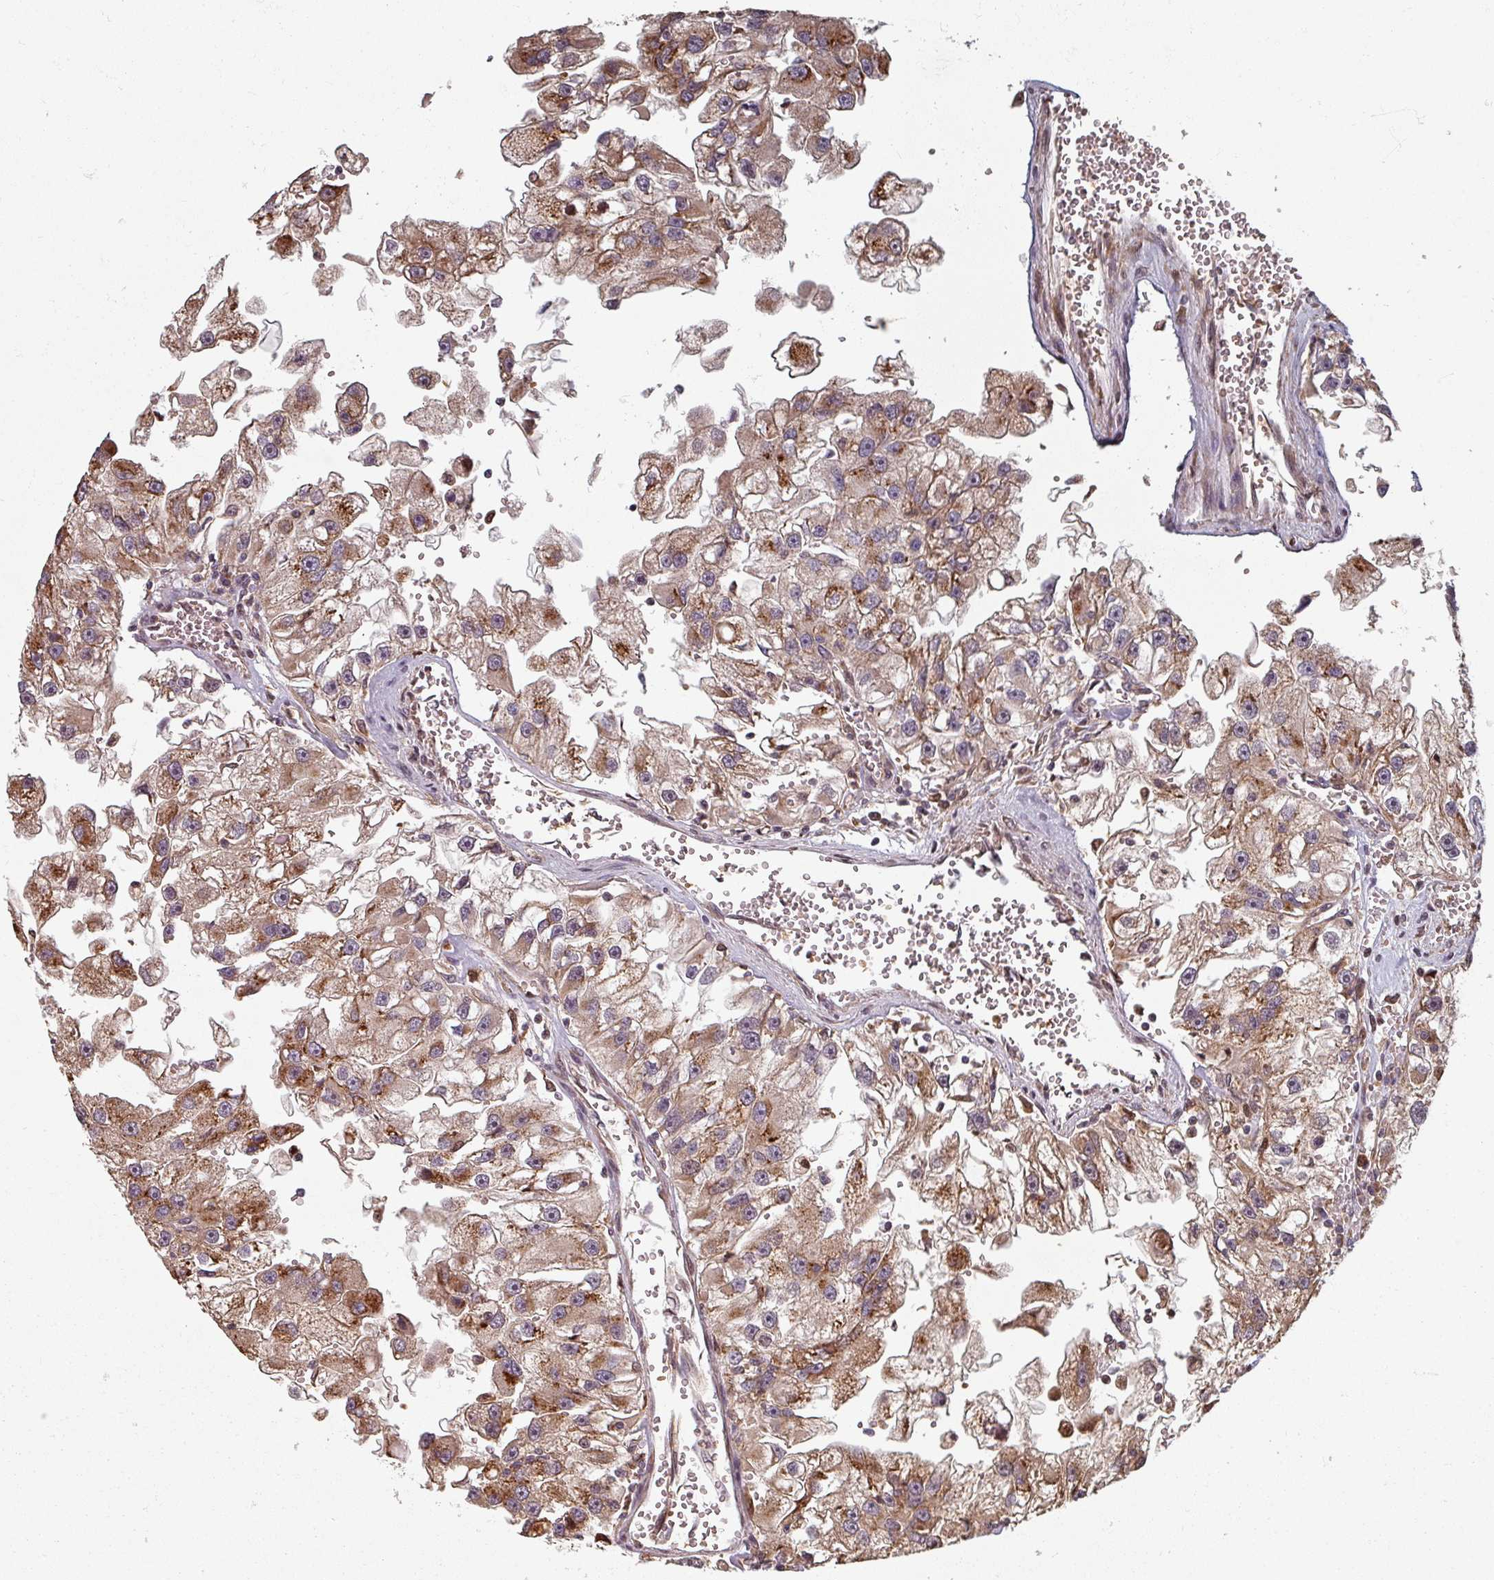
{"staining": {"intensity": "moderate", "quantity": ">75%", "location": "cytoplasmic/membranous"}, "tissue": "renal cancer", "cell_type": "Tumor cells", "image_type": "cancer", "snomed": [{"axis": "morphology", "description": "Adenocarcinoma, NOS"}, {"axis": "topography", "description": "Kidney"}], "caption": "A photomicrograph of renal cancer stained for a protein reveals moderate cytoplasmic/membranous brown staining in tumor cells.", "gene": "EID1", "patient": {"sex": "male", "age": 63}}